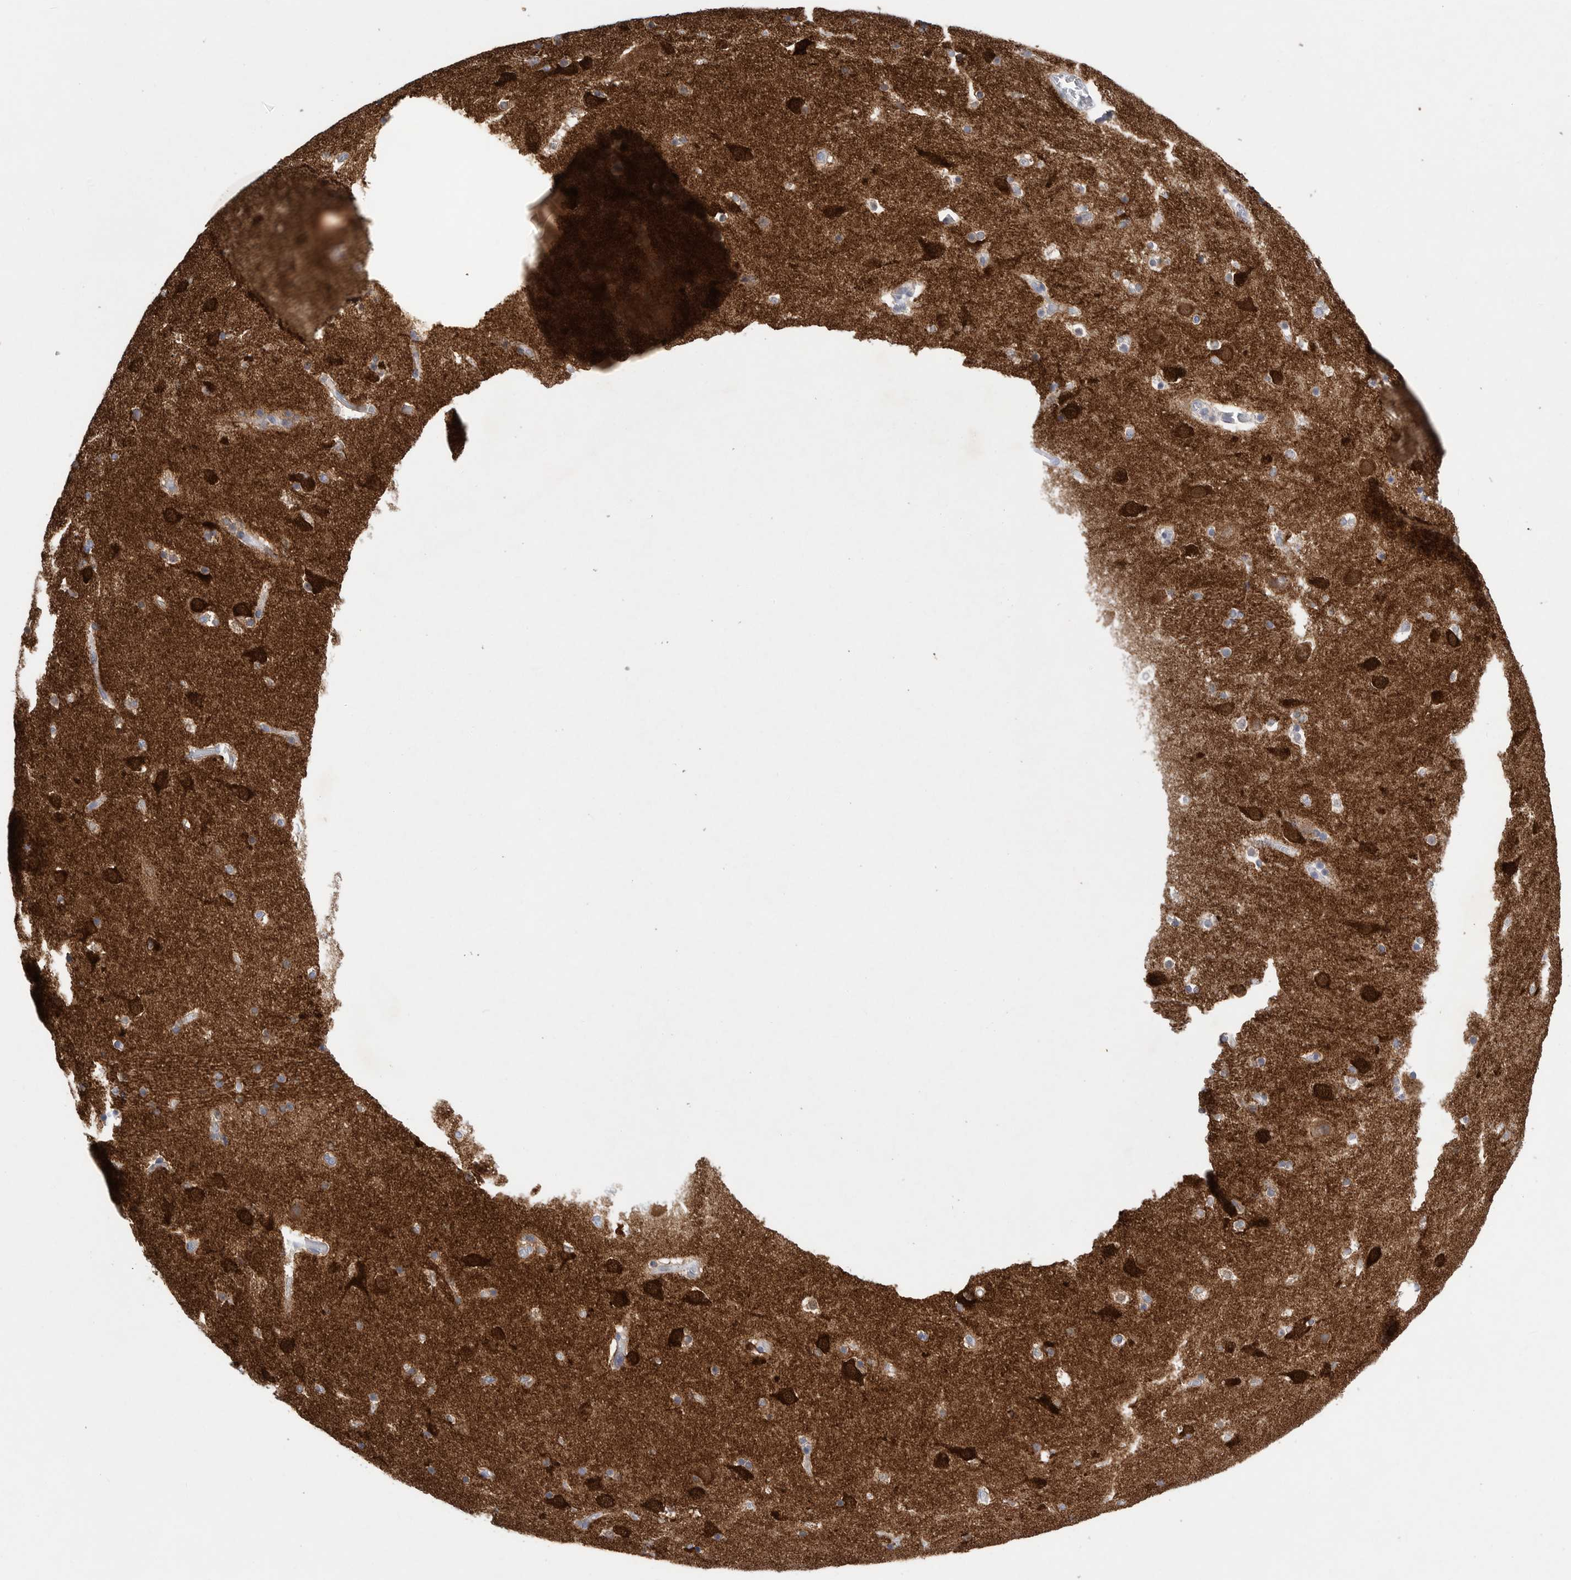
{"staining": {"intensity": "weak", "quantity": "<25%", "location": "cytoplasmic/membranous"}, "tissue": "caudate", "cell_type": "Glial cells", "image_type": "normal", "snomed": [{"axis": "morphology", "description": "Normal tissue, NOS"}, {"axis": "topography", "description": "Lateral ventricle wall"}], "caption": "IHC image of benign caudate: caudate stained with DAB demonstrates no significant protein positivity in glial cells. (IHC, brightfield microscopy, high magnification).", "gene": "CAMK2B", "patient": {"sex": "male", "age": 45}}